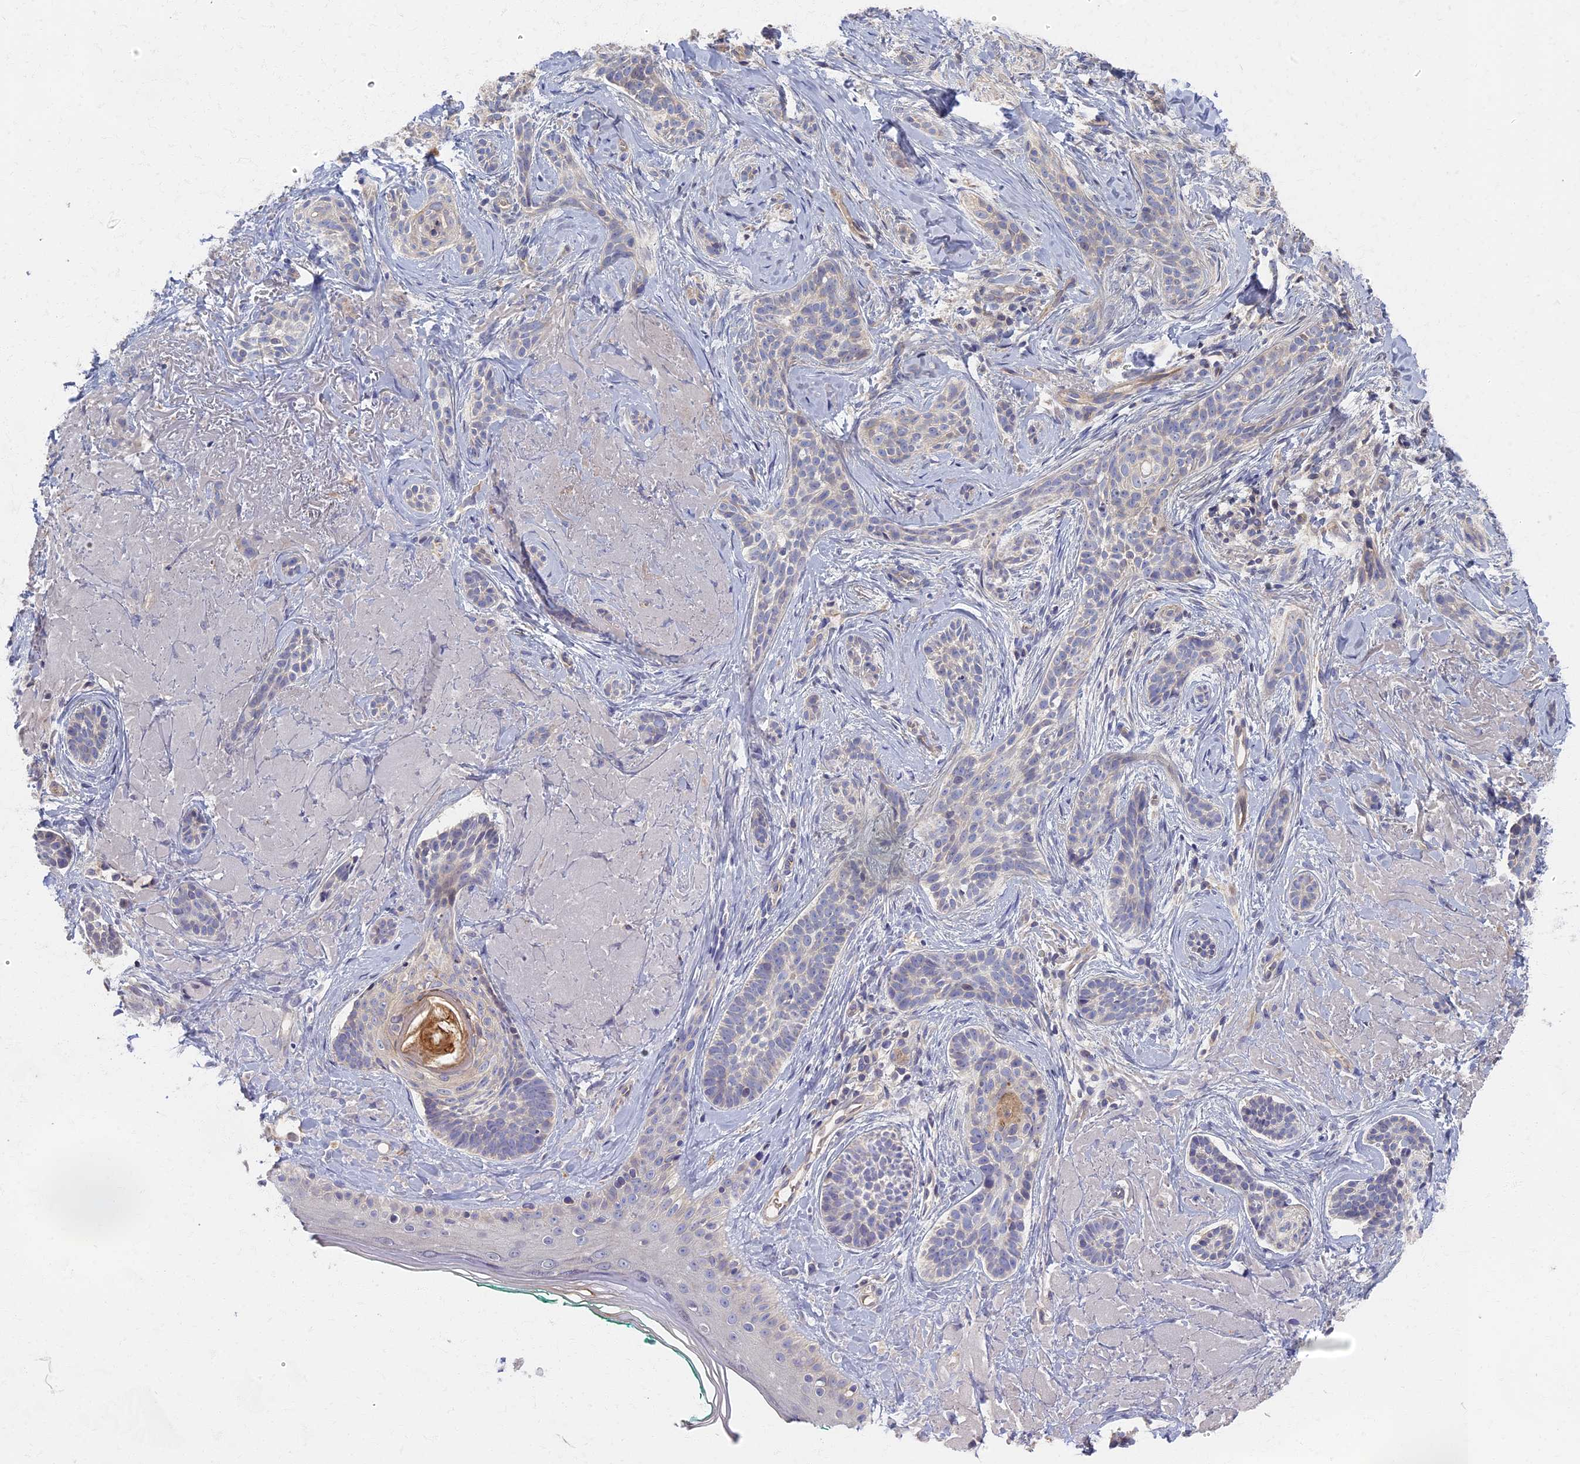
{"staining": {"intensity": "negative", "quantity": "none", "location": "none"}, "tissue": "skin cancer", "cell_type": "Tumor cells", "image_type": "cancer", "snomed": [{"axis": "morphology", "description": "Basal cell carcinoma"}, {"axis": "topography", "description": "Skin"}], "caption": "The immunohistochemistry (IHC) histopathology image has no significant staining in tumor cells of skin basal cell carcinoma tissue.", "gene": "AP4E1", "patient": {"sex": "male", "age": 71}}